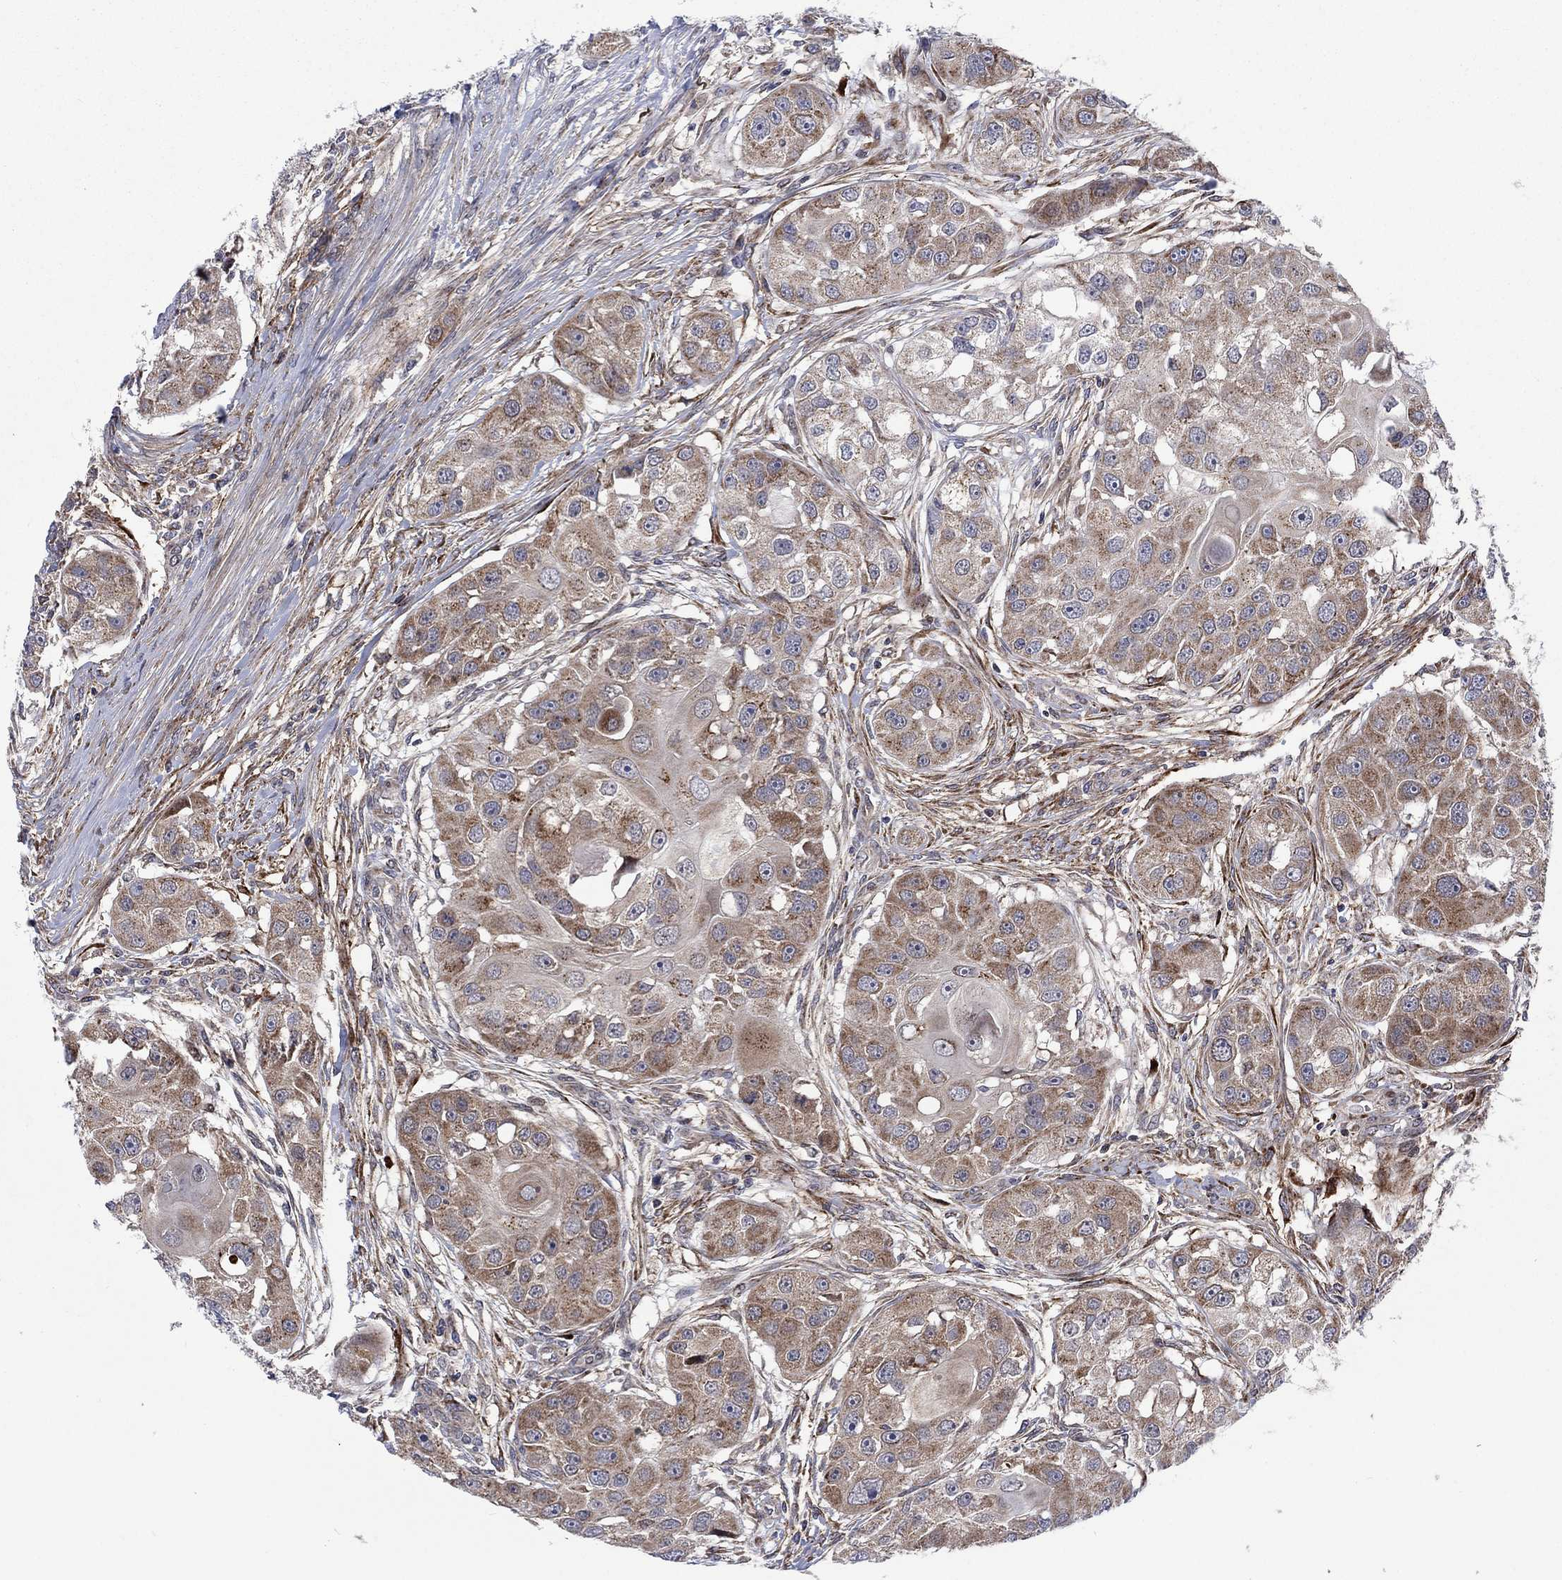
{"staining": {"intensity": "moderate", "quantity": ">75%", "location": "cytoplasmic/membranous"}, "tissue": "head and neck cancer", "cell_type": "Tumor cells", "image_type": "cancer", "snomed": [{"axis": "morphology", "description": "Normal tissue, NOS"}, {"axis": "morphology", "description": "Squamous cell carcinoma, NOS"}, {"axis": "topography", "description": "Skeletal muscle"}, {"axis": "topography", "description": "Head-Neck"}], "caption": "Protein staining of head and neck squamous cell carcinoma tissue reveals moderate cytoplasmic/membranous staining in about >75% of tumor cells. The staining was performed using DAB, with brown indicating positive protein expression. Nuclei are stained blue with hematoxylin.", "gene": "SLC35F2", "patient": {"sex": "male", "age": 51}}